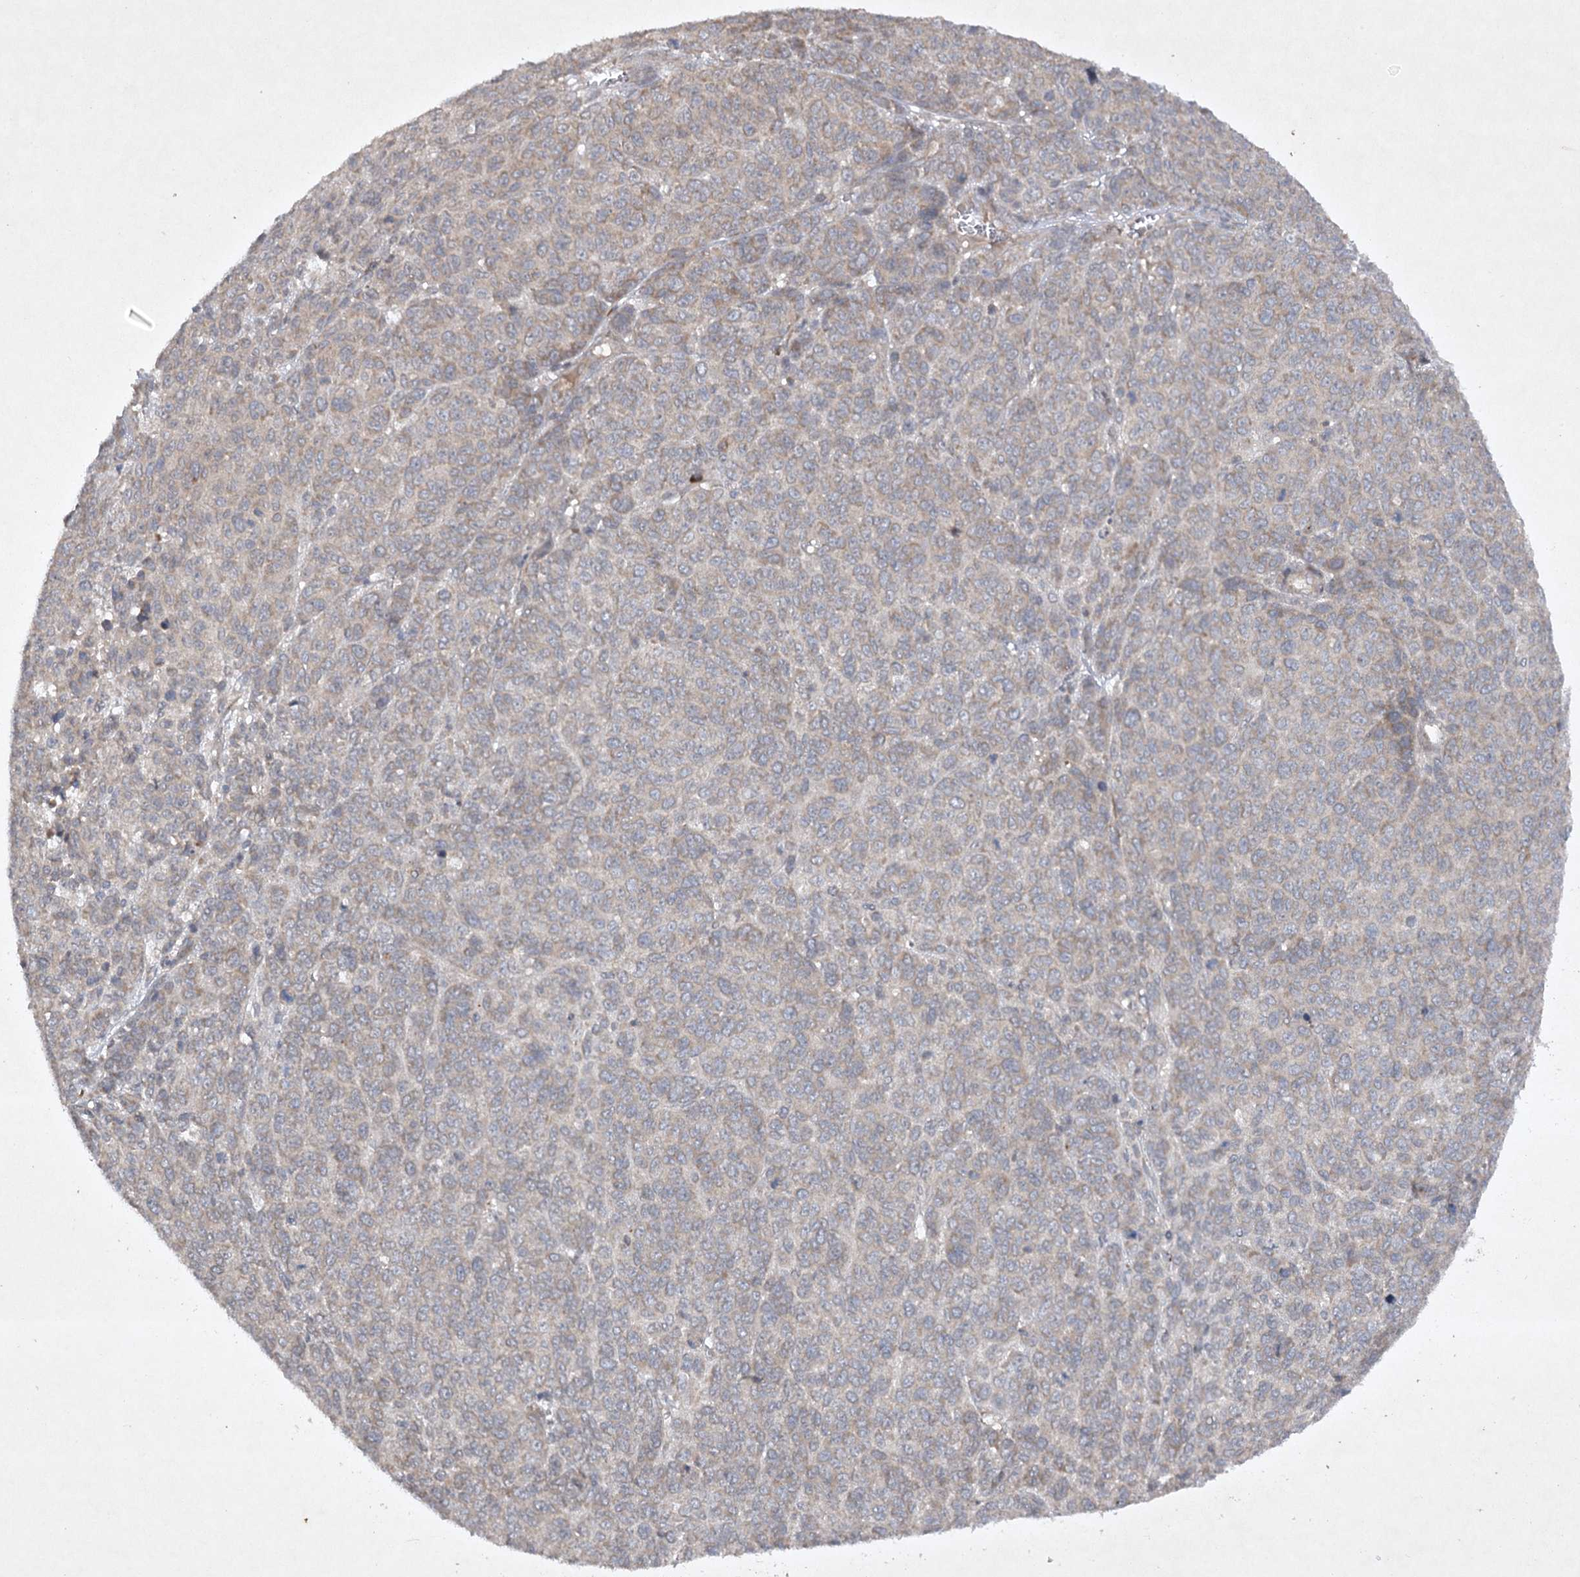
{"staining": {"intensity": "weak", "quantity": "25%-75%", "location": "cytoplasmic/membranous"}, "tissue": "melanoma", "cell_type": "Tumor cells", "image_type": "cancer", "snomed": [{"axis": "morphology", "description": "Malignant melanoma, NOS"}, {"axis": "topography", "description": "Skin"}], "caption": "Melanoma stained with a brown dye shows weak cytoplasmic/membranous positive staining in about 25%-75% of tumor cells.", "gene": "TRAF3IP1", "patient": {"sex": "male", "age": 49}}